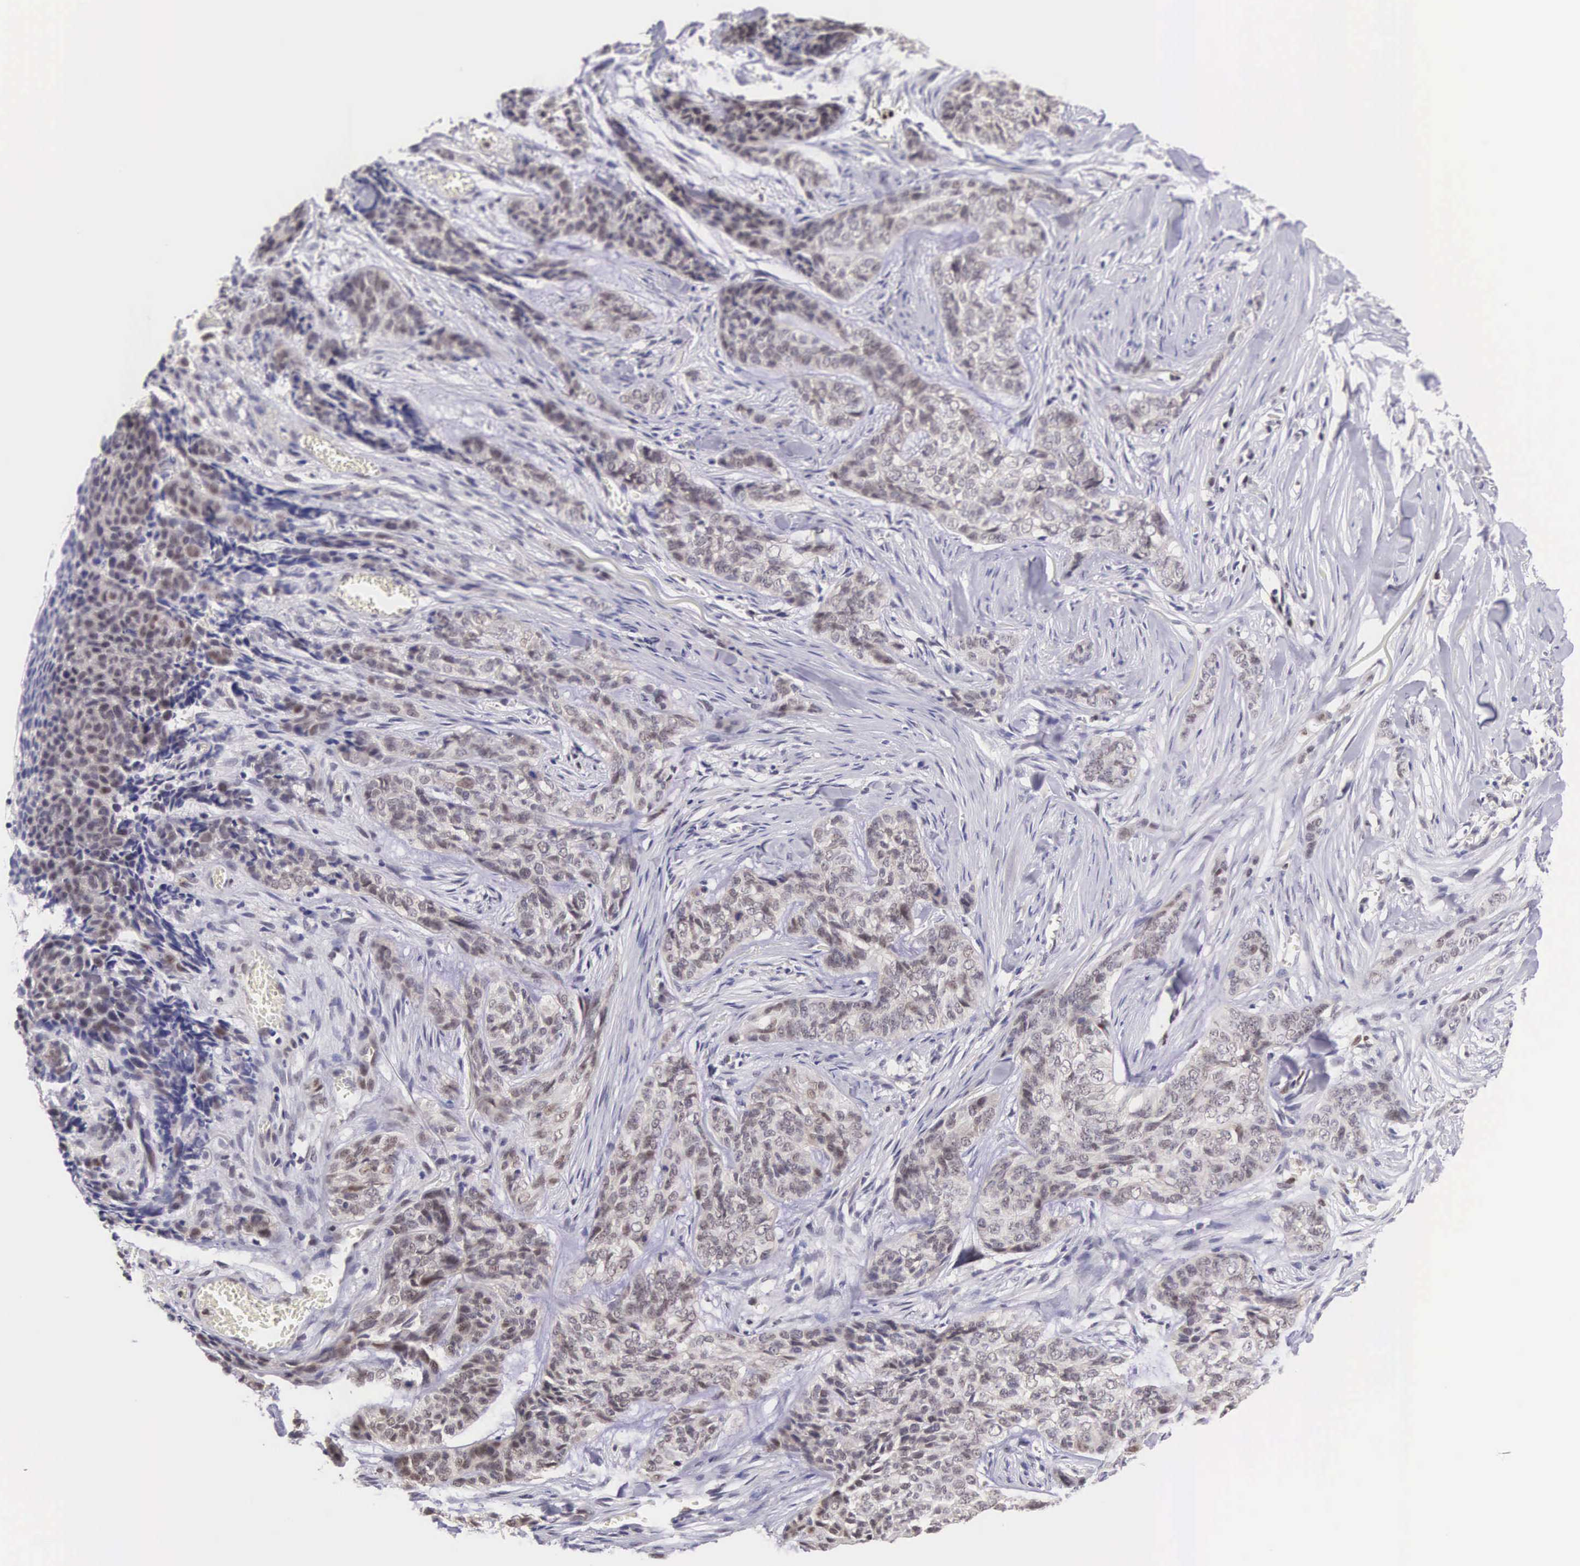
{"staining": {"intensity": "negative", "quantity": "none", "location": "none"}, "tissue": "skin cancer", "cell_type": "Tumor cells", "image_type": "cancer", "snomed": [{"axis": "morphology", "description": "Normal tissue, NOS"}, {"axis": "morphology", "description": "Basal cell carcinoma"}, {"axis": "topography", "description": "Skin"}], "caption": "Protein analysis of skin cancer displays no significant expression in tumor cells.", "gene": "GRK3", "patient": {"sex": "female", "age": 65}}